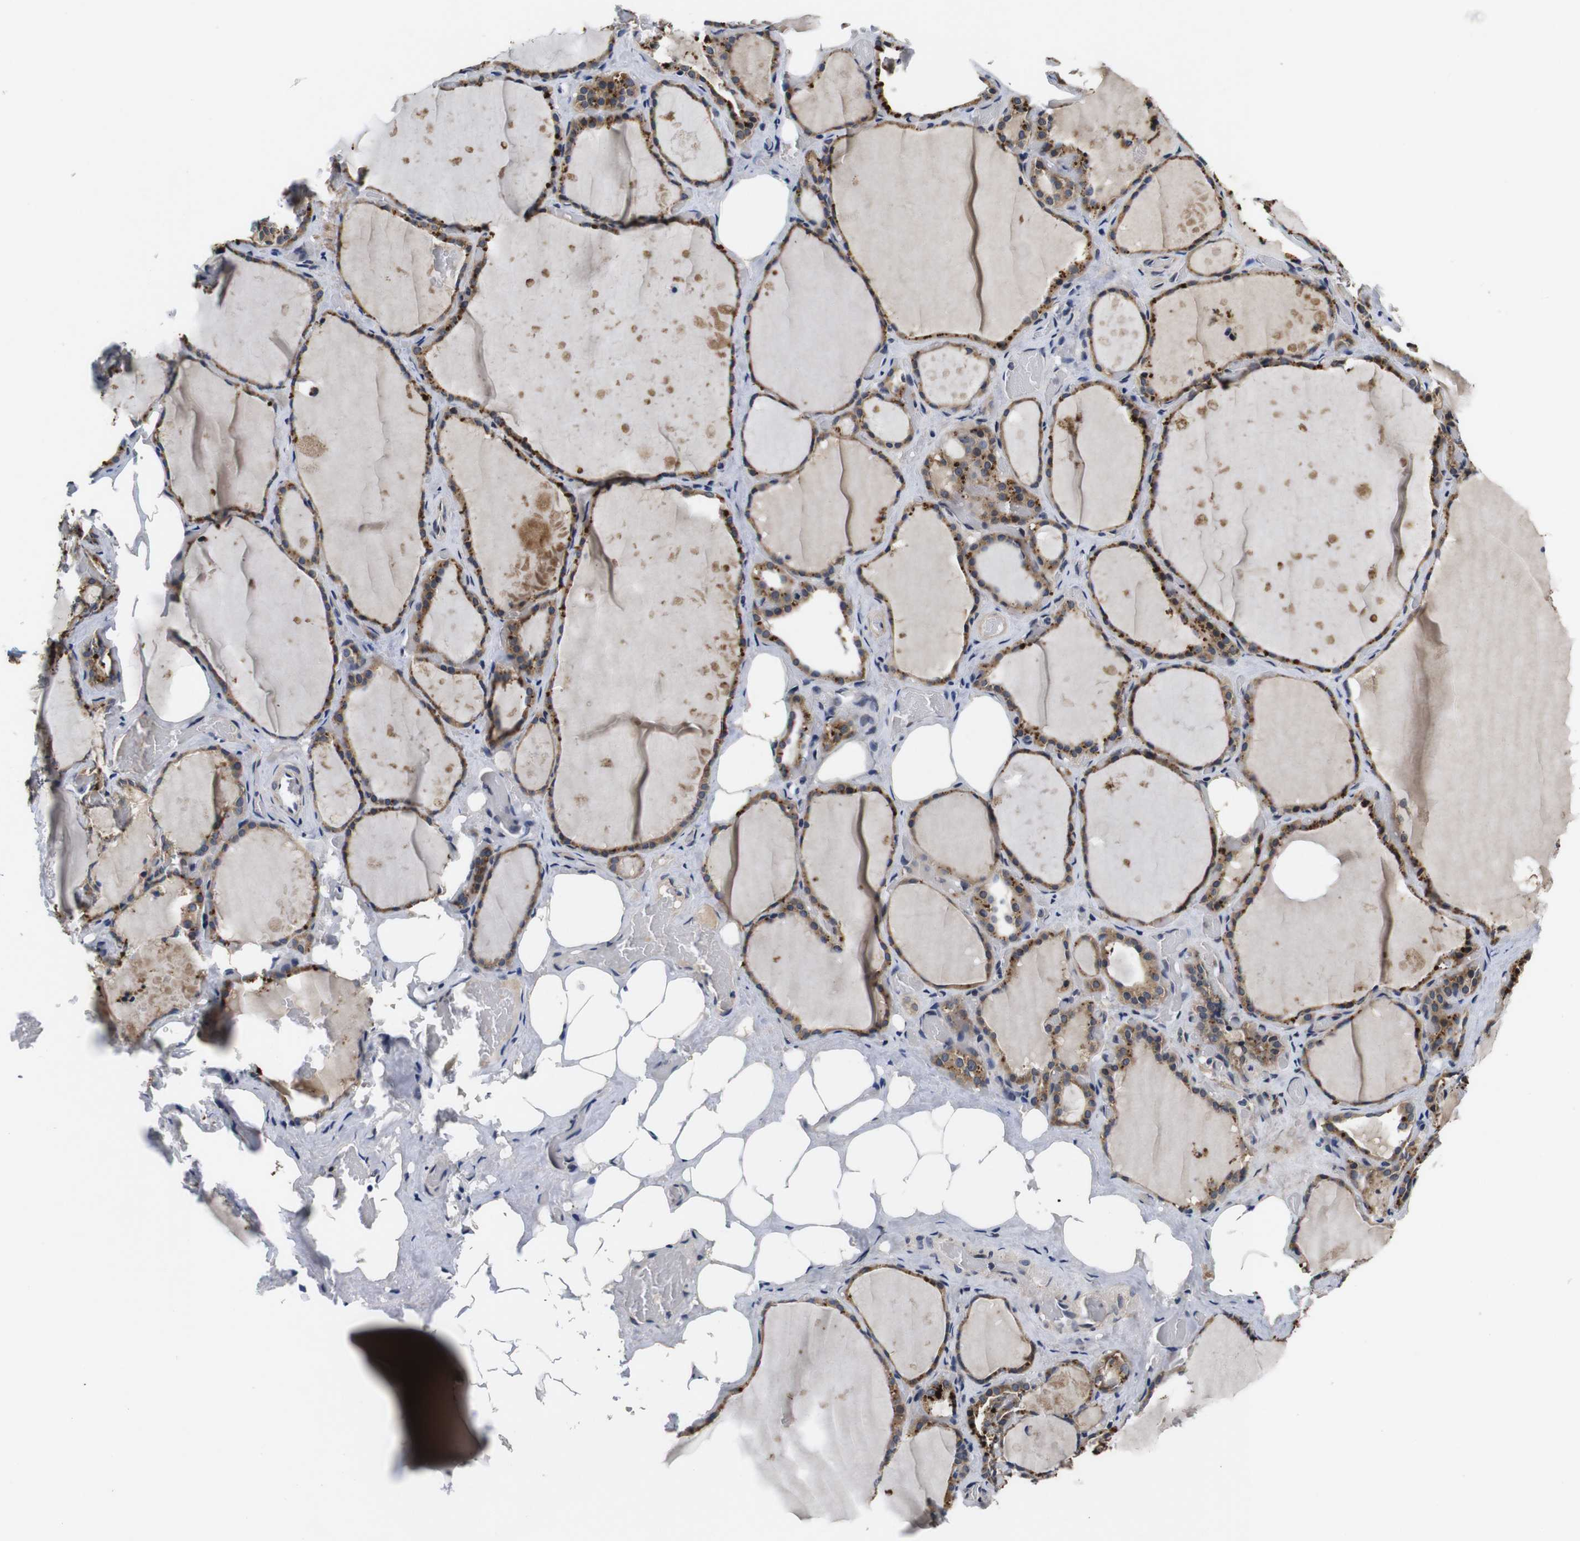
{"staining": {"intensity": "moderate", "quantity": ">75%", "location": "cytoplasmic/membranous"}, "tissue": "thyroid gland", "cell_type": "Glandular cells", "image_type": "normal", "snomed": [{"axis": "morphology", "description": "Normal tissue, NOS"}, {"axis": "topography", "description": "Thyroid gland"}], "caption": "High-magnification brightfield microscopy of benign thyroid gland stained with DAB (brown) and counterstained with hematoxylin (blue). glandular cells exhibit moderate cytoplasmic/membranous expression is appreciated in about>75% of cells.", "gene": "ZBTB46", "patient": {"sex": "male", "age": 61}}